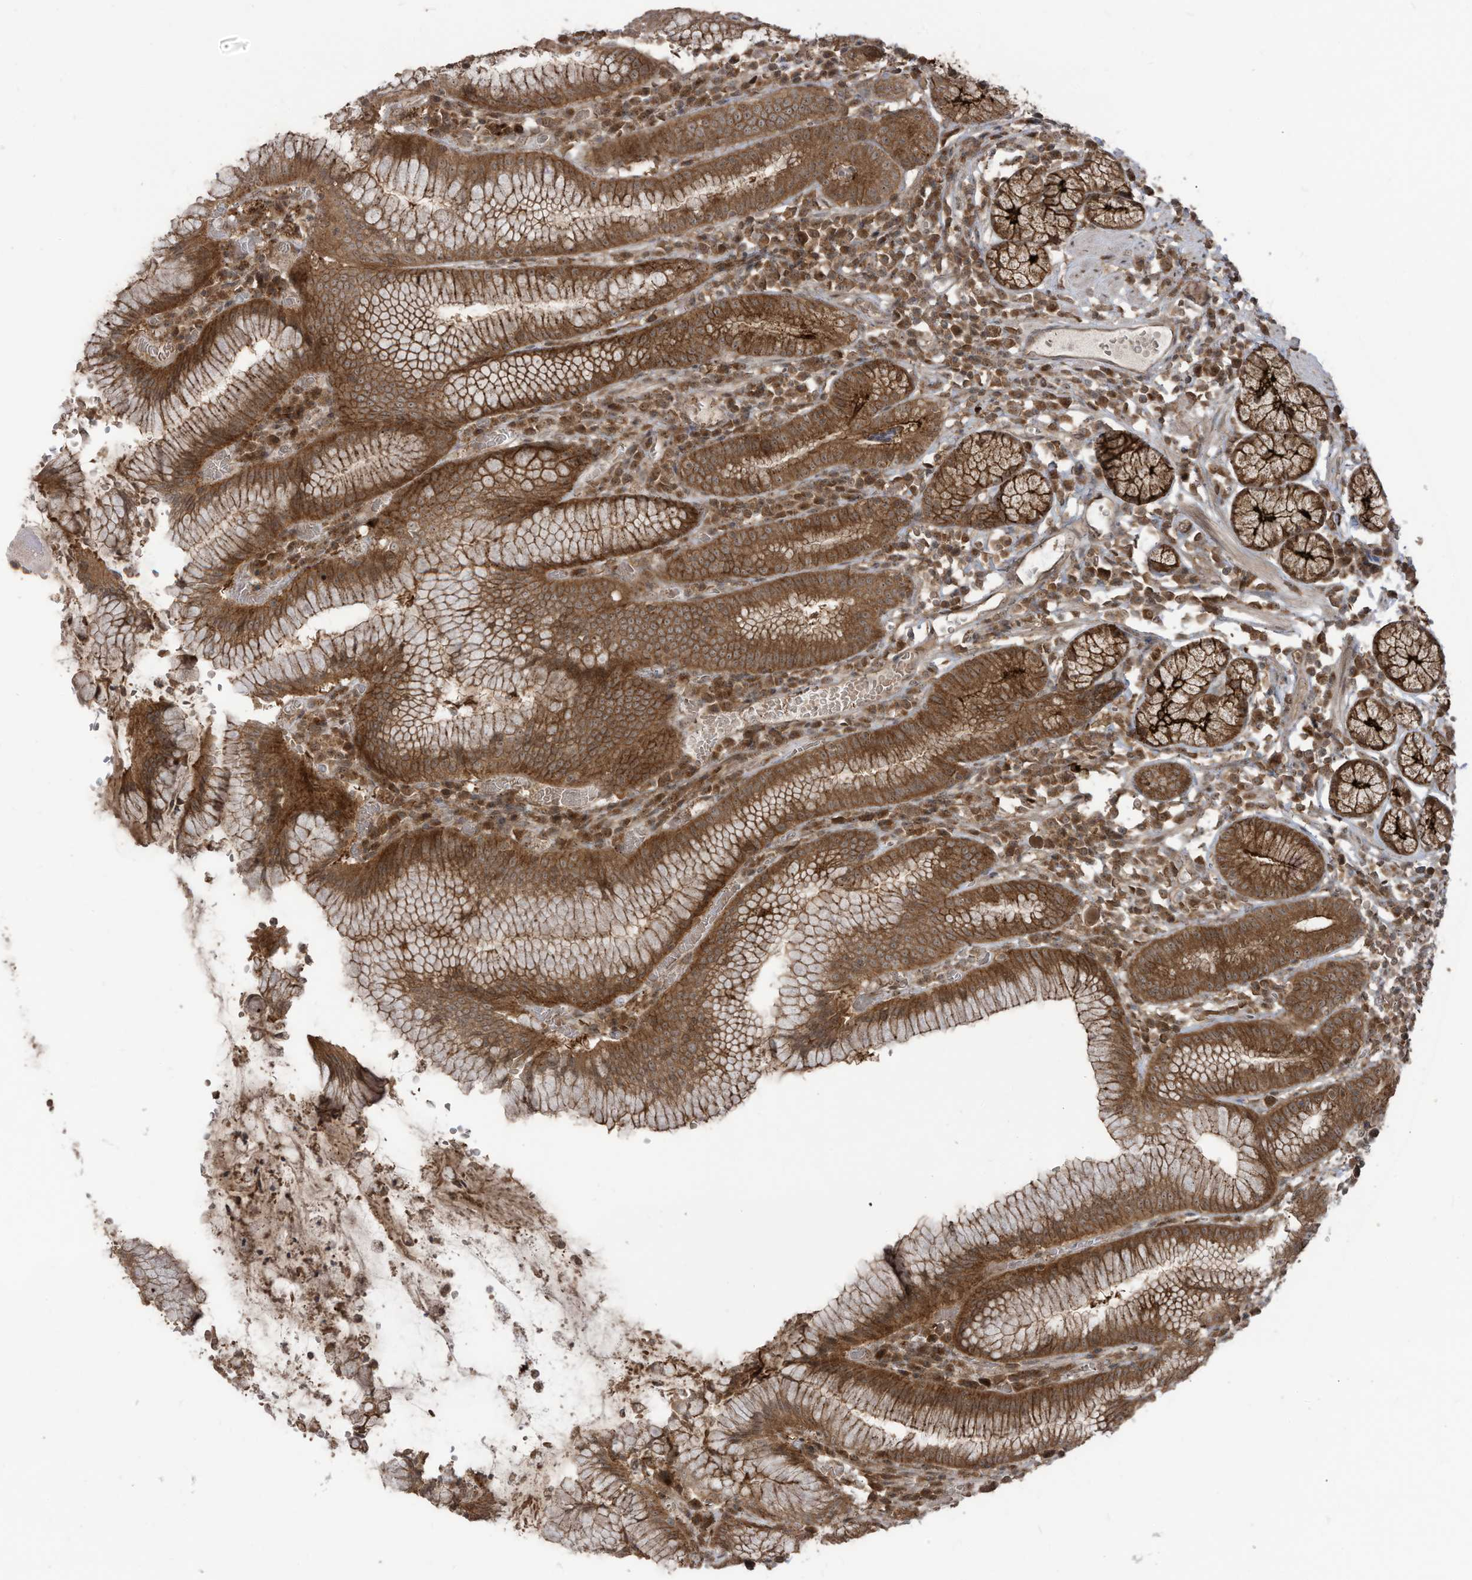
{"staining": {"intensity": "moderate", "quantity": ">75%", "location": "cytoplasmic/membranous,nuclear"}, "tissue": "stomach", "cell_type": "Glandular cells", "image_type": "normal", "snomed": [{"axis": "morphology", "description": "Normal tissue, NOS"}, {"axis": "topography", "description": "Stomach"}], "caption": "Immunohistochemical staining of normal stomach demonstrates >75% levels of moderate cytoplasmic/membranous,nuclear protein positivity in approximately >75% of glandular cells. The protein is shown in brown color, while the nuclei are stained blue.", "gene": "CARF", "patient": {"sex": "male", "age": 55}}